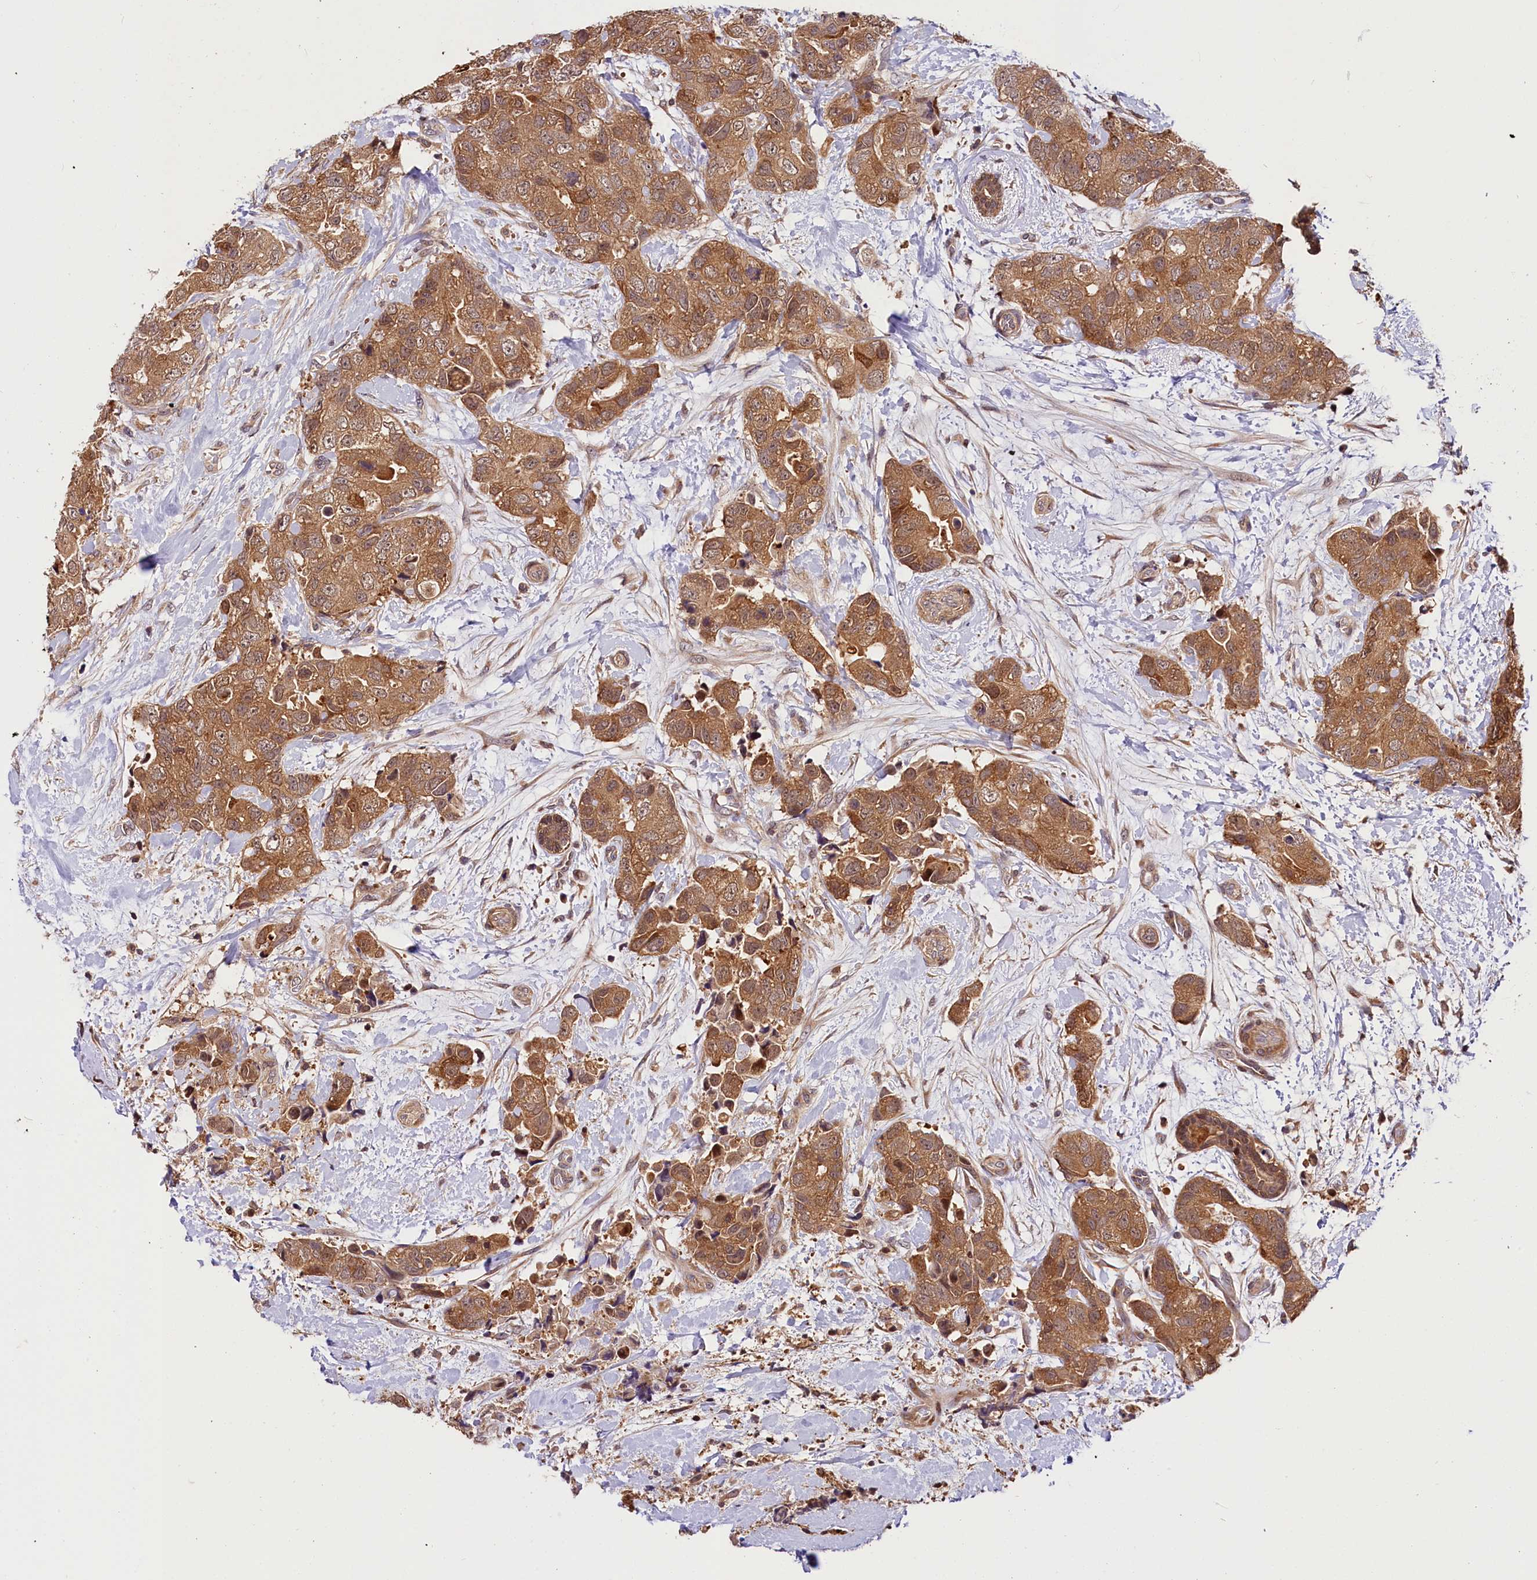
{"staining": {"intensity": "moderate", "quantity": ">75%", "location": "cytoplasmic/membranous"}, "tissue": "breast cancer", "cell_type": "Tumor cells", "image_type": "cancer", "snomed": [{"axis": "morphology", "description": "Duct carcinoma"}, {"axis": "topography", "description": "Breast"}], "caption": "Moderate cytoplasmic/membranous protein staining is seen in about >75% of tumor cells in breast invasive ductal carcinoma. (DAB (3,3'-diaminobenzidine) IHC, brown staining for protein, blue staining for nuclei).", "gene": "CHORDC1", "patient": {"sex": "female", "age": 62}}